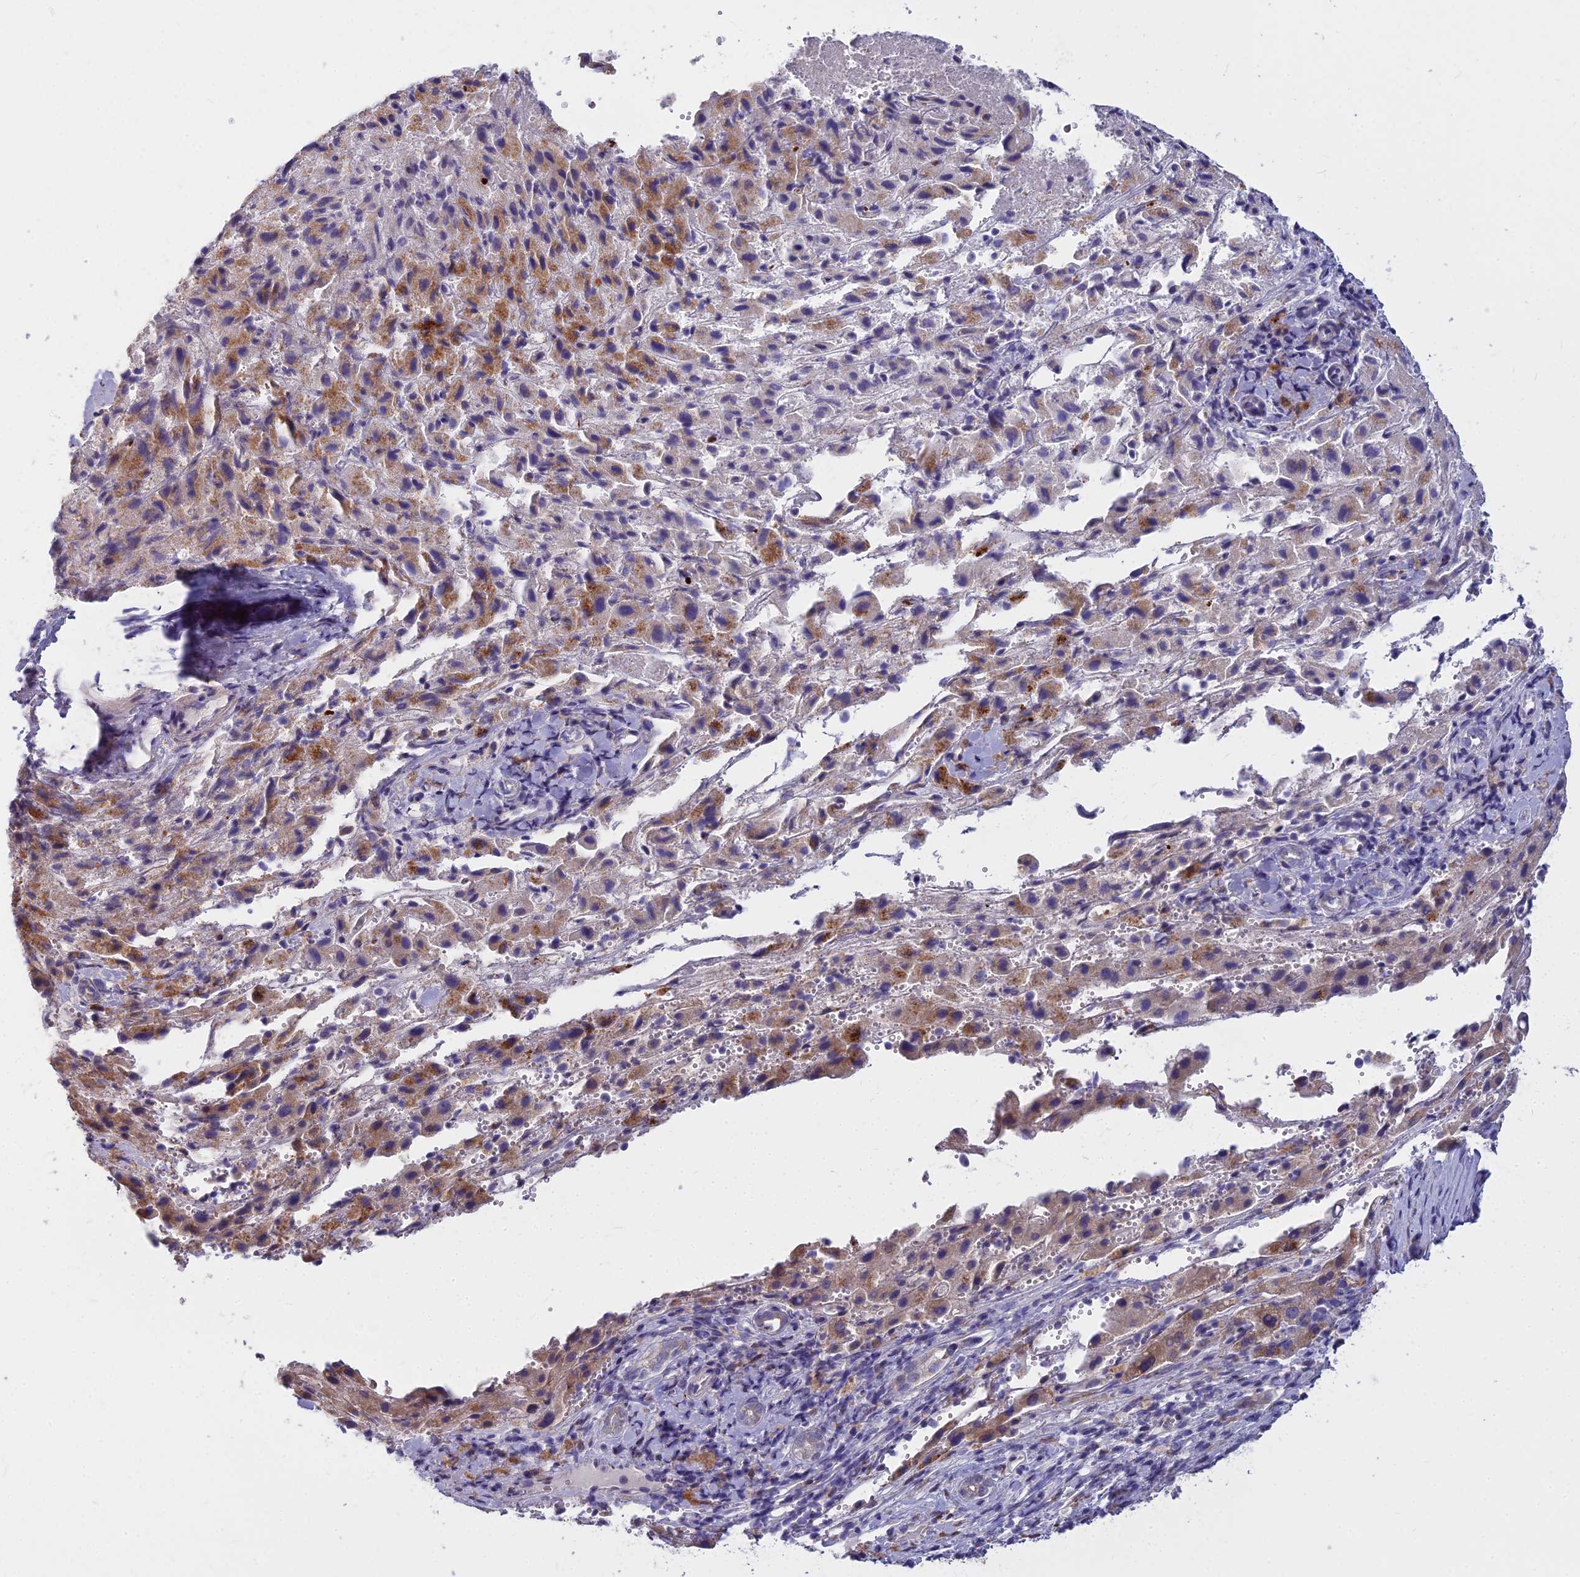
{"staining": {"intensity": "moderate", "quantity": "25%-75%", "location": "cytoplasmic/membranous"}, "tissue": "liver cancer", "cell_type": "Tumor cells", "image_type": "cancer", "snomed": [{"axis": "morphology", "description": "Carcinoma, Hepatocellular, NOS"}, {"axis": "topography", "description": "Liver"}], "caption": "Approximately 25%-75% of tumor cells in human liver cancer (hepatocellular carcinoma) exhibit moderate cytoplasmic/membranous protein positivity as visualized by brown immunohistochemical staining.", "gene": "WDPCP", "patient": {"sex": "female", "age": 58}}